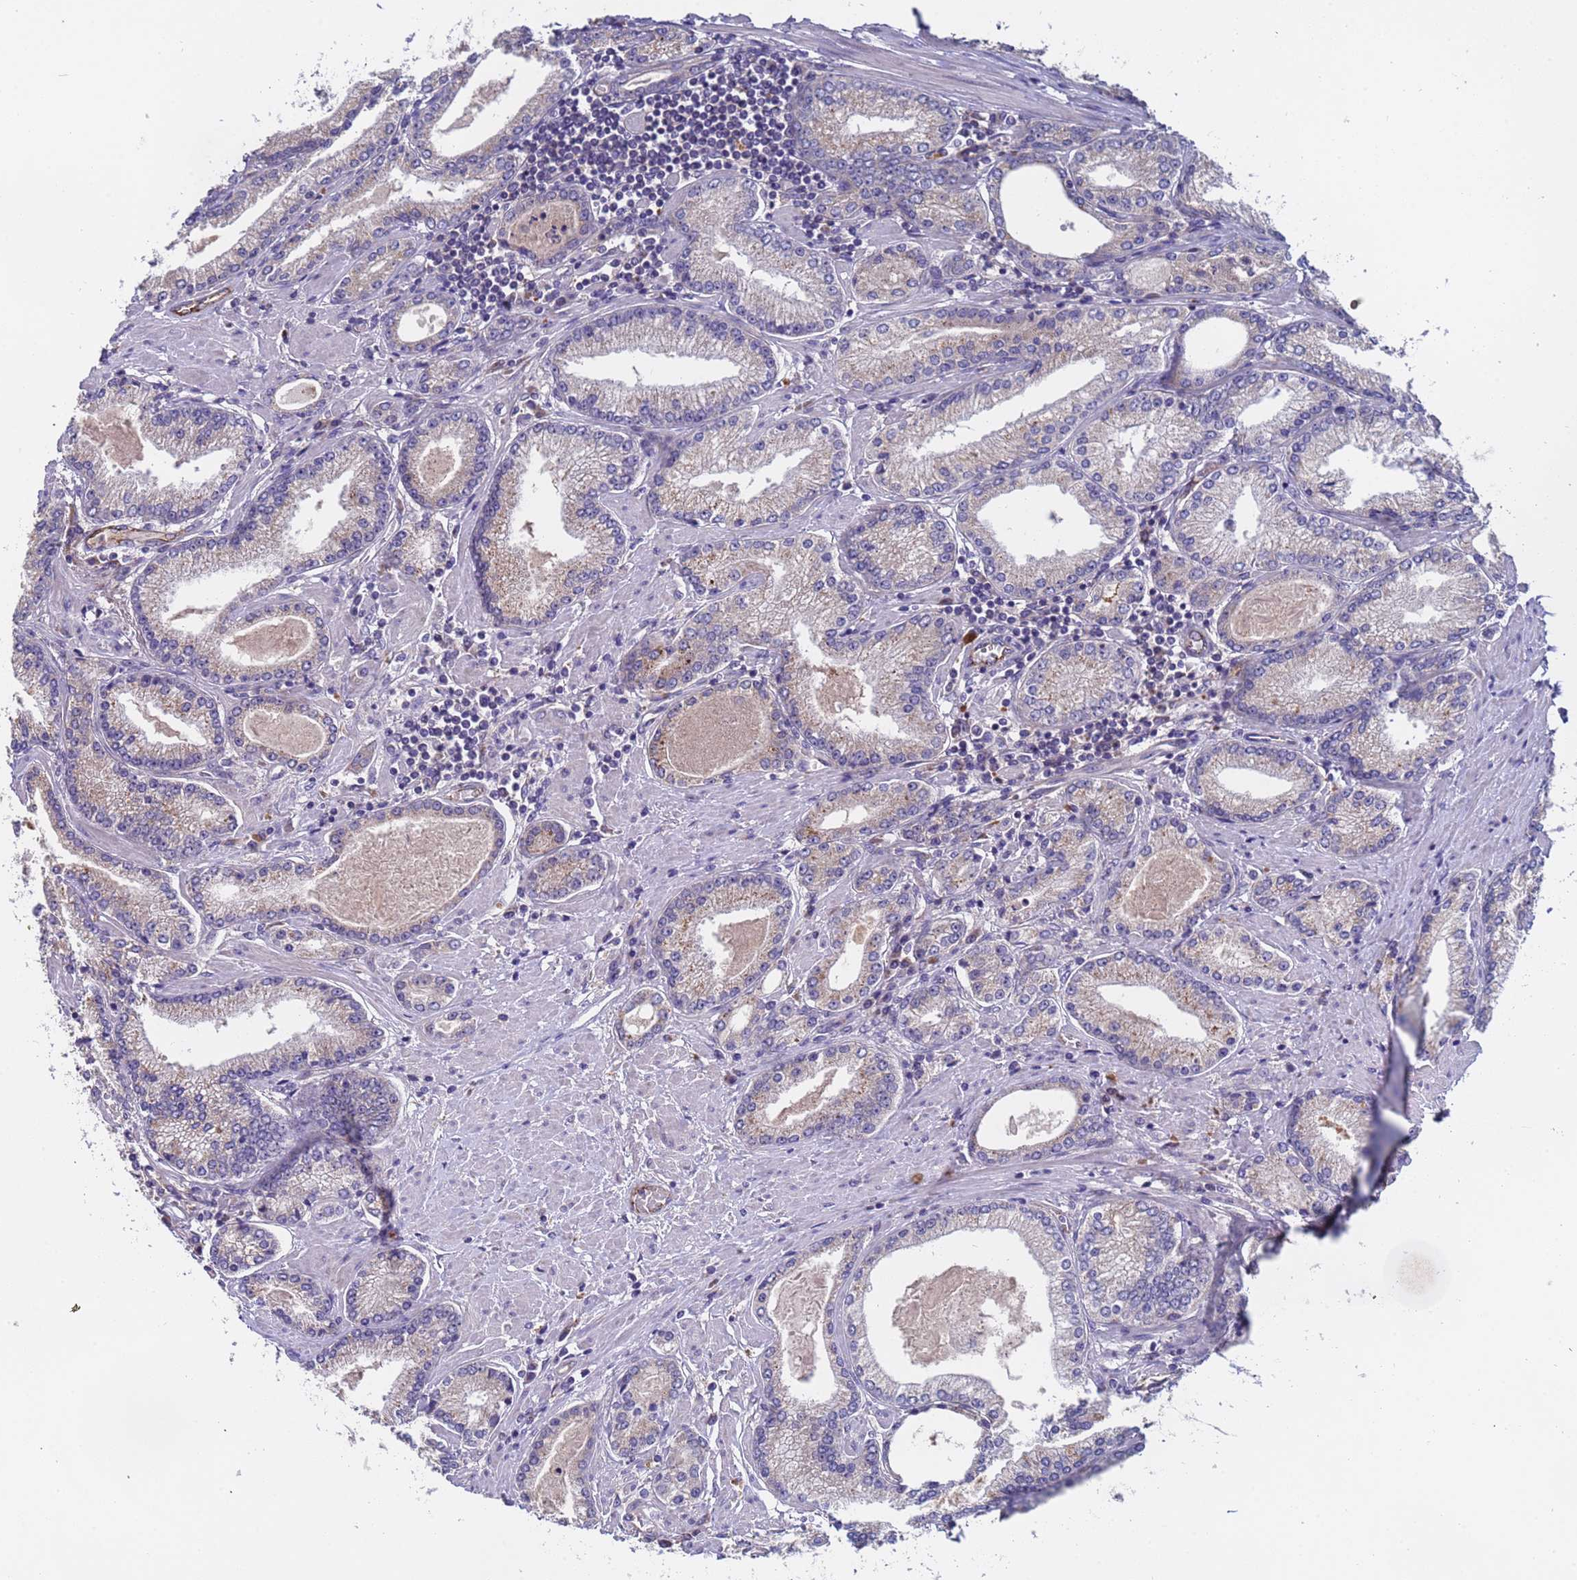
{"staining": {"intensity": "weak", "quantity": "<25%", "location": "cytoplasmic/membranous"}, "tissue": "prostate cancer", "cell_type": "Tumor cells", "image_type": "cancer", "snomed": [{"axis": "morphology", "description": "Adenocarcinoma, High grade"}, {"axis": "topography", "description": "Prostate"}], "caption": "This is an immunohistochemistry image of human high-grade adenocarcinoma (prostate). There is no expression in tumor cells.", "gene": "ZNF248", "patient": {"sex": "male", "age": 66}}